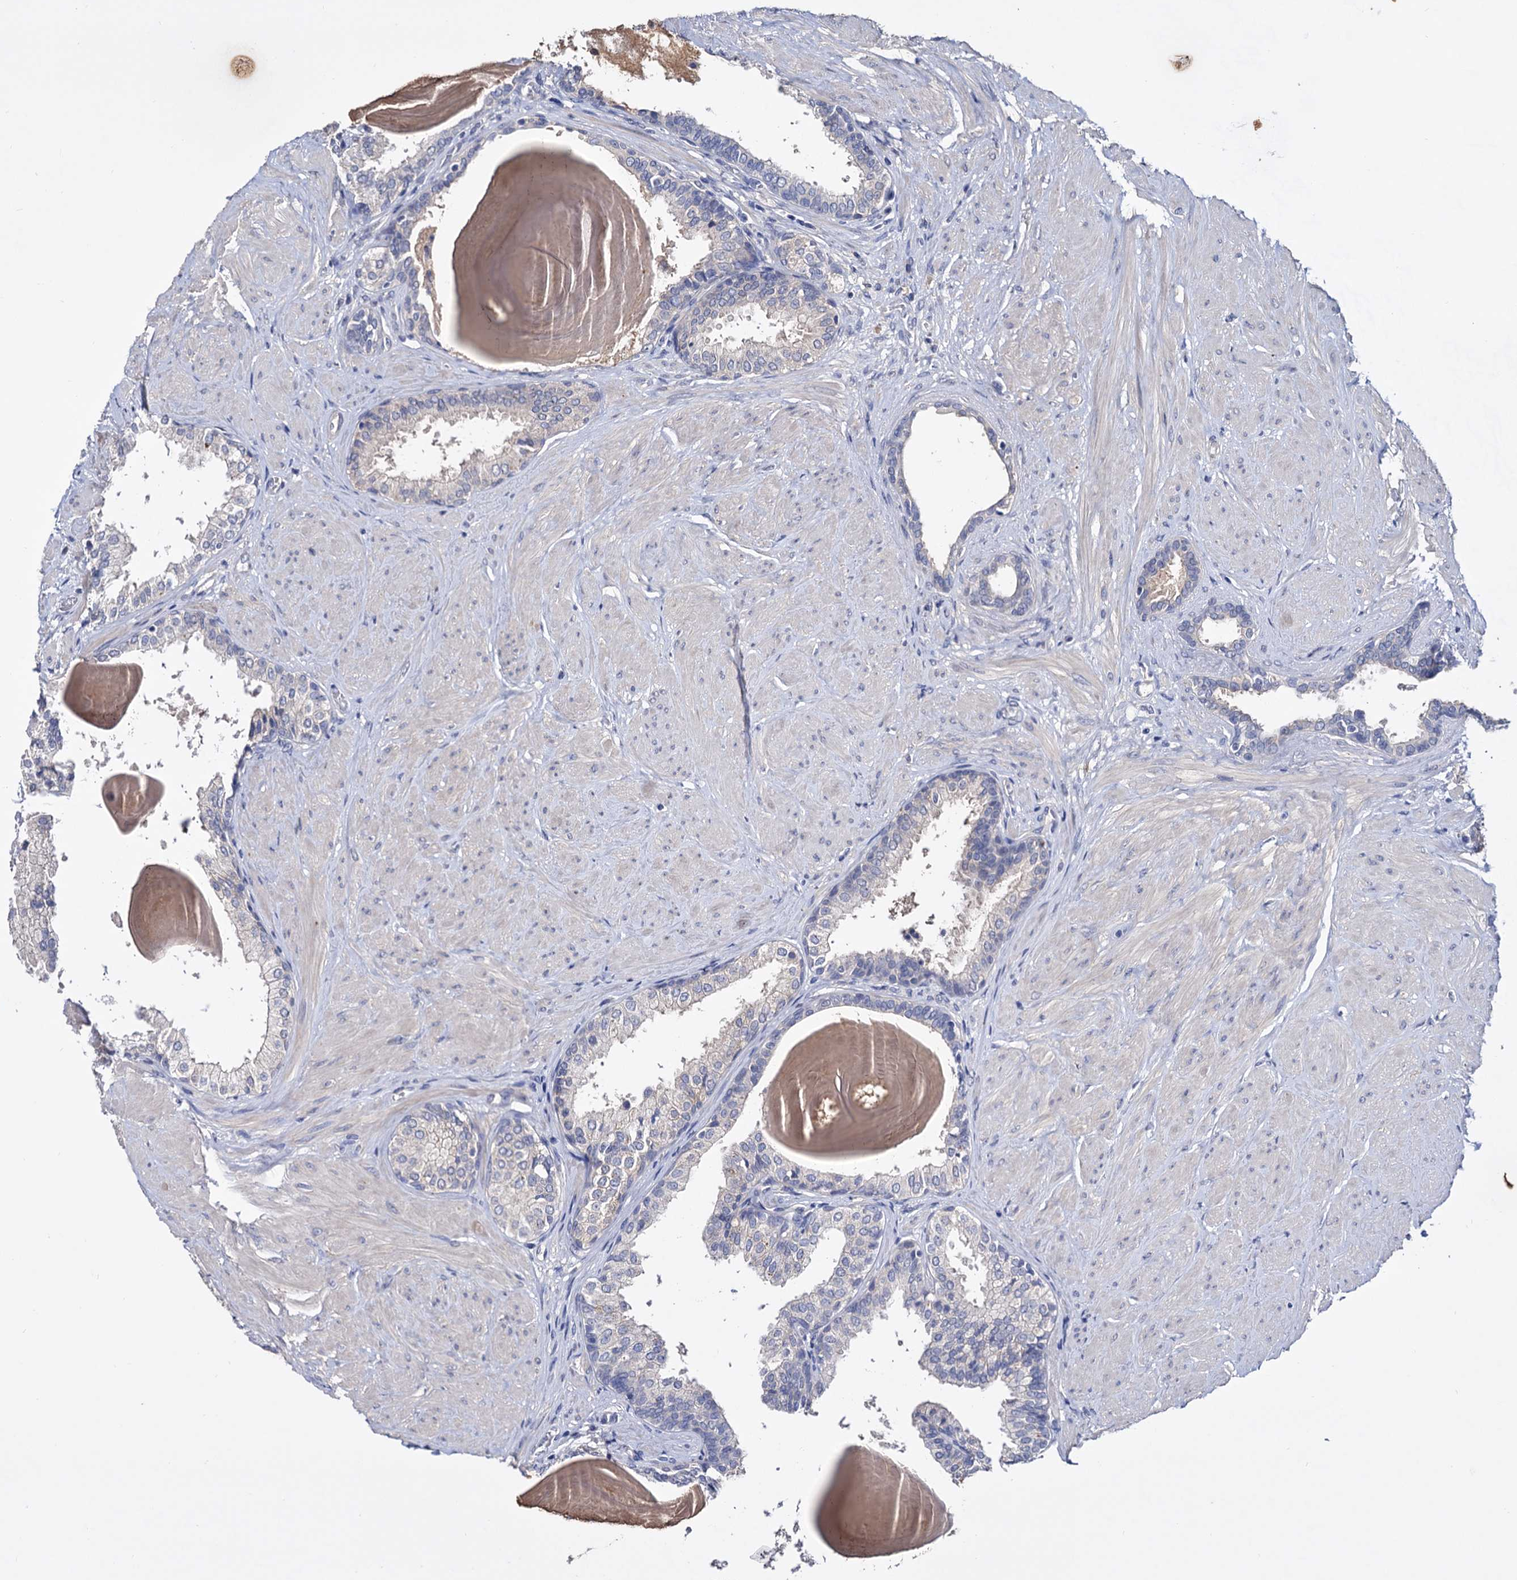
{"staining": {"intensity": "negative", "quantity": "none", "location": "none"}, "tissue": "prostate", "cell_type": "Glandular cells", "image_type": "normal", "snomed": [{"axis": "morphology", "description": "Normal tissue, NOS"}, {"axis": "topography", "description": "Prostate"}], "caption": "Glandular cells are negative for brown protein staining in unremarkable prostate. (DAB immunohistochemistry (IHC), high magnification).", "gene": "NPAS4", "patient": {"sex": "male", "age": 48}}